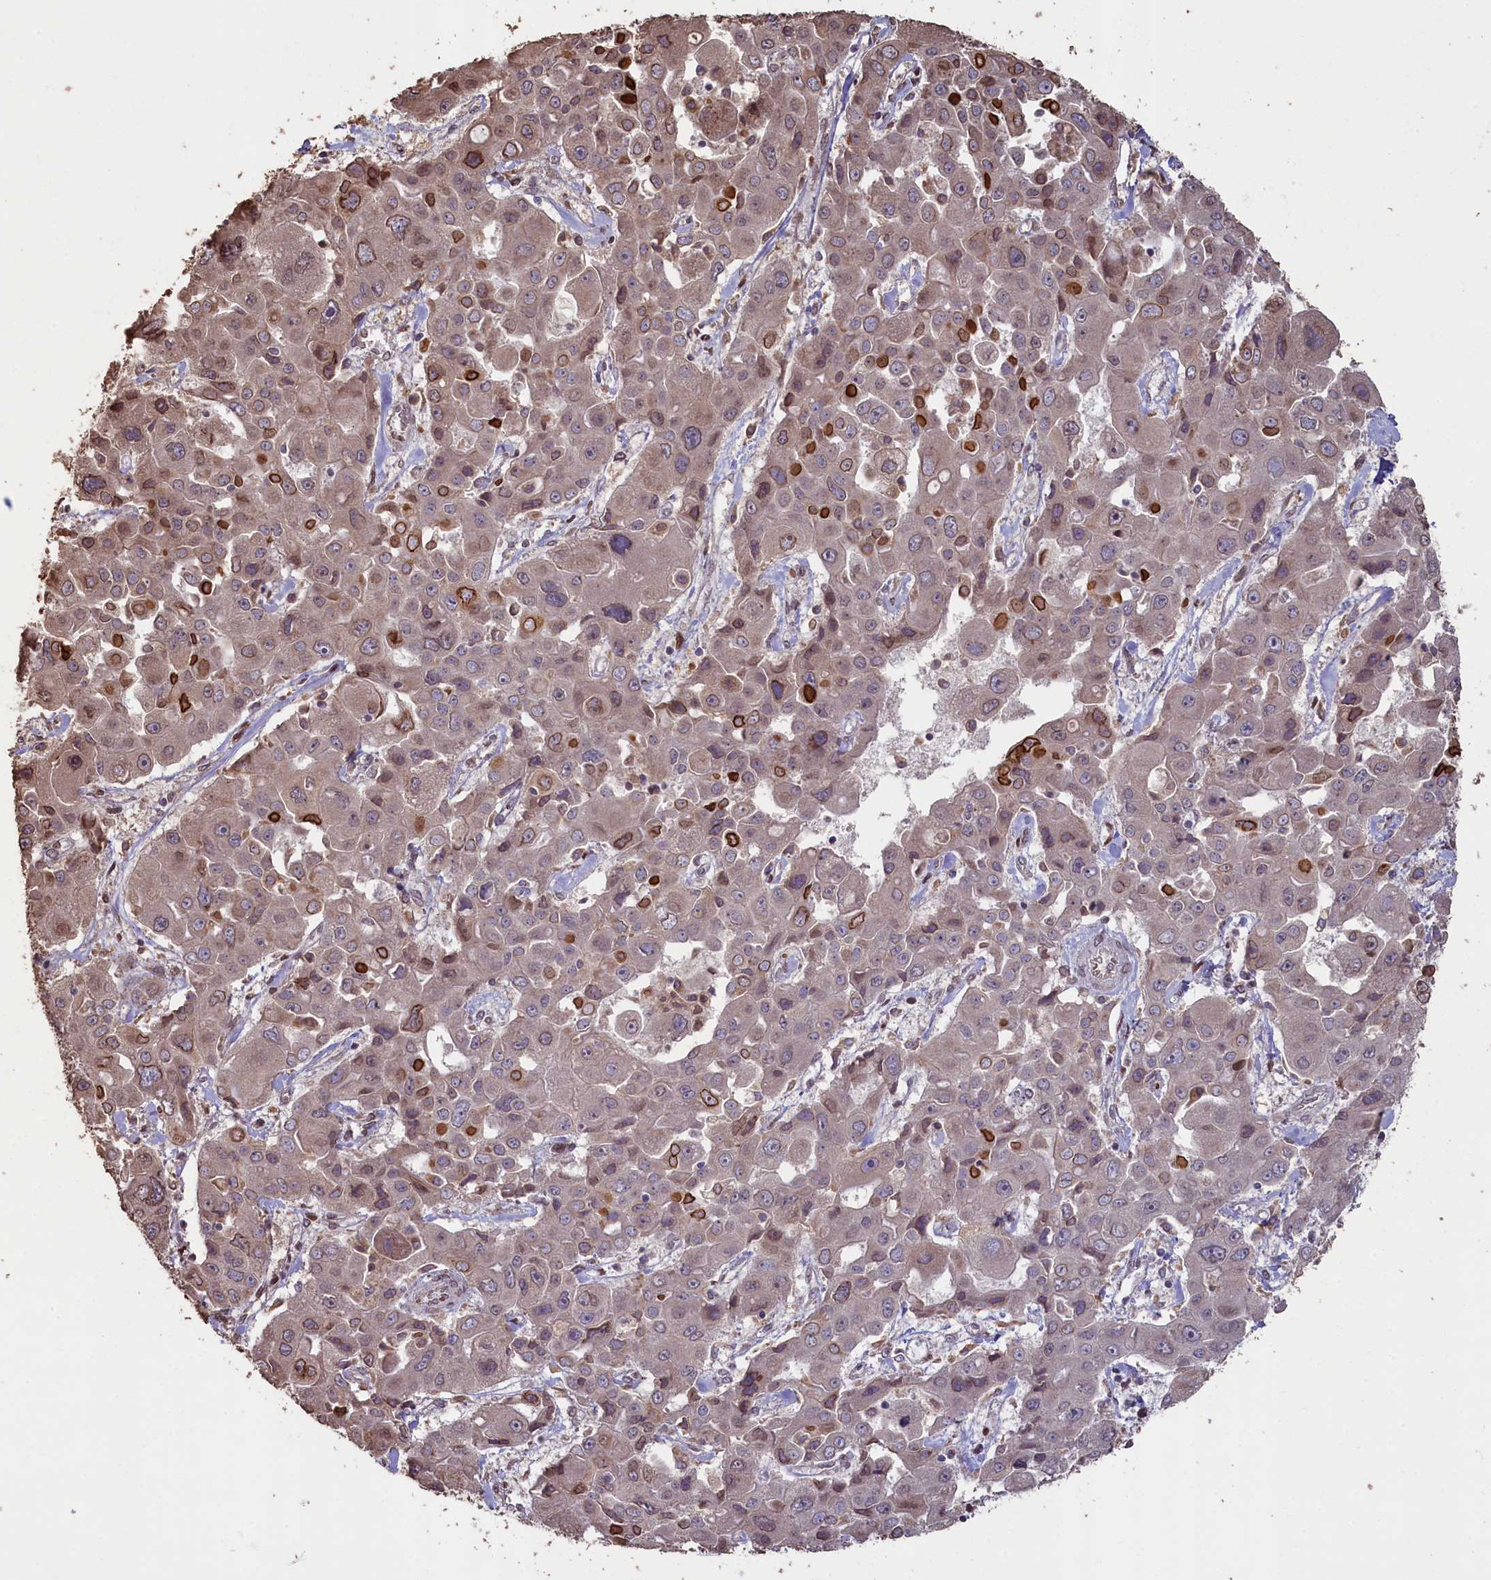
{"staining": {"intensity": "strong", "quantity": "<25%", "location": "cytoplasmic/membranous,nuclear"}, "tissue": "liver cancer", "cell_type": "Tumor cells", "image_type": "cancer", "snomed": [{"axis": "morphology", "description": "Cholangiocarcinoma"}, {"axis": "topography", "description": "Liver"}], "caption": "An image showing strong cytoplasmic/membranous and nuclear staining in approximately <25% of tumor cells in liver cancer (cholangiocarcinoma), as visualized by brown immunohistochemical staining.", "gene": "SLC38A7", "patient": {"sex": "male", "age": 67}}